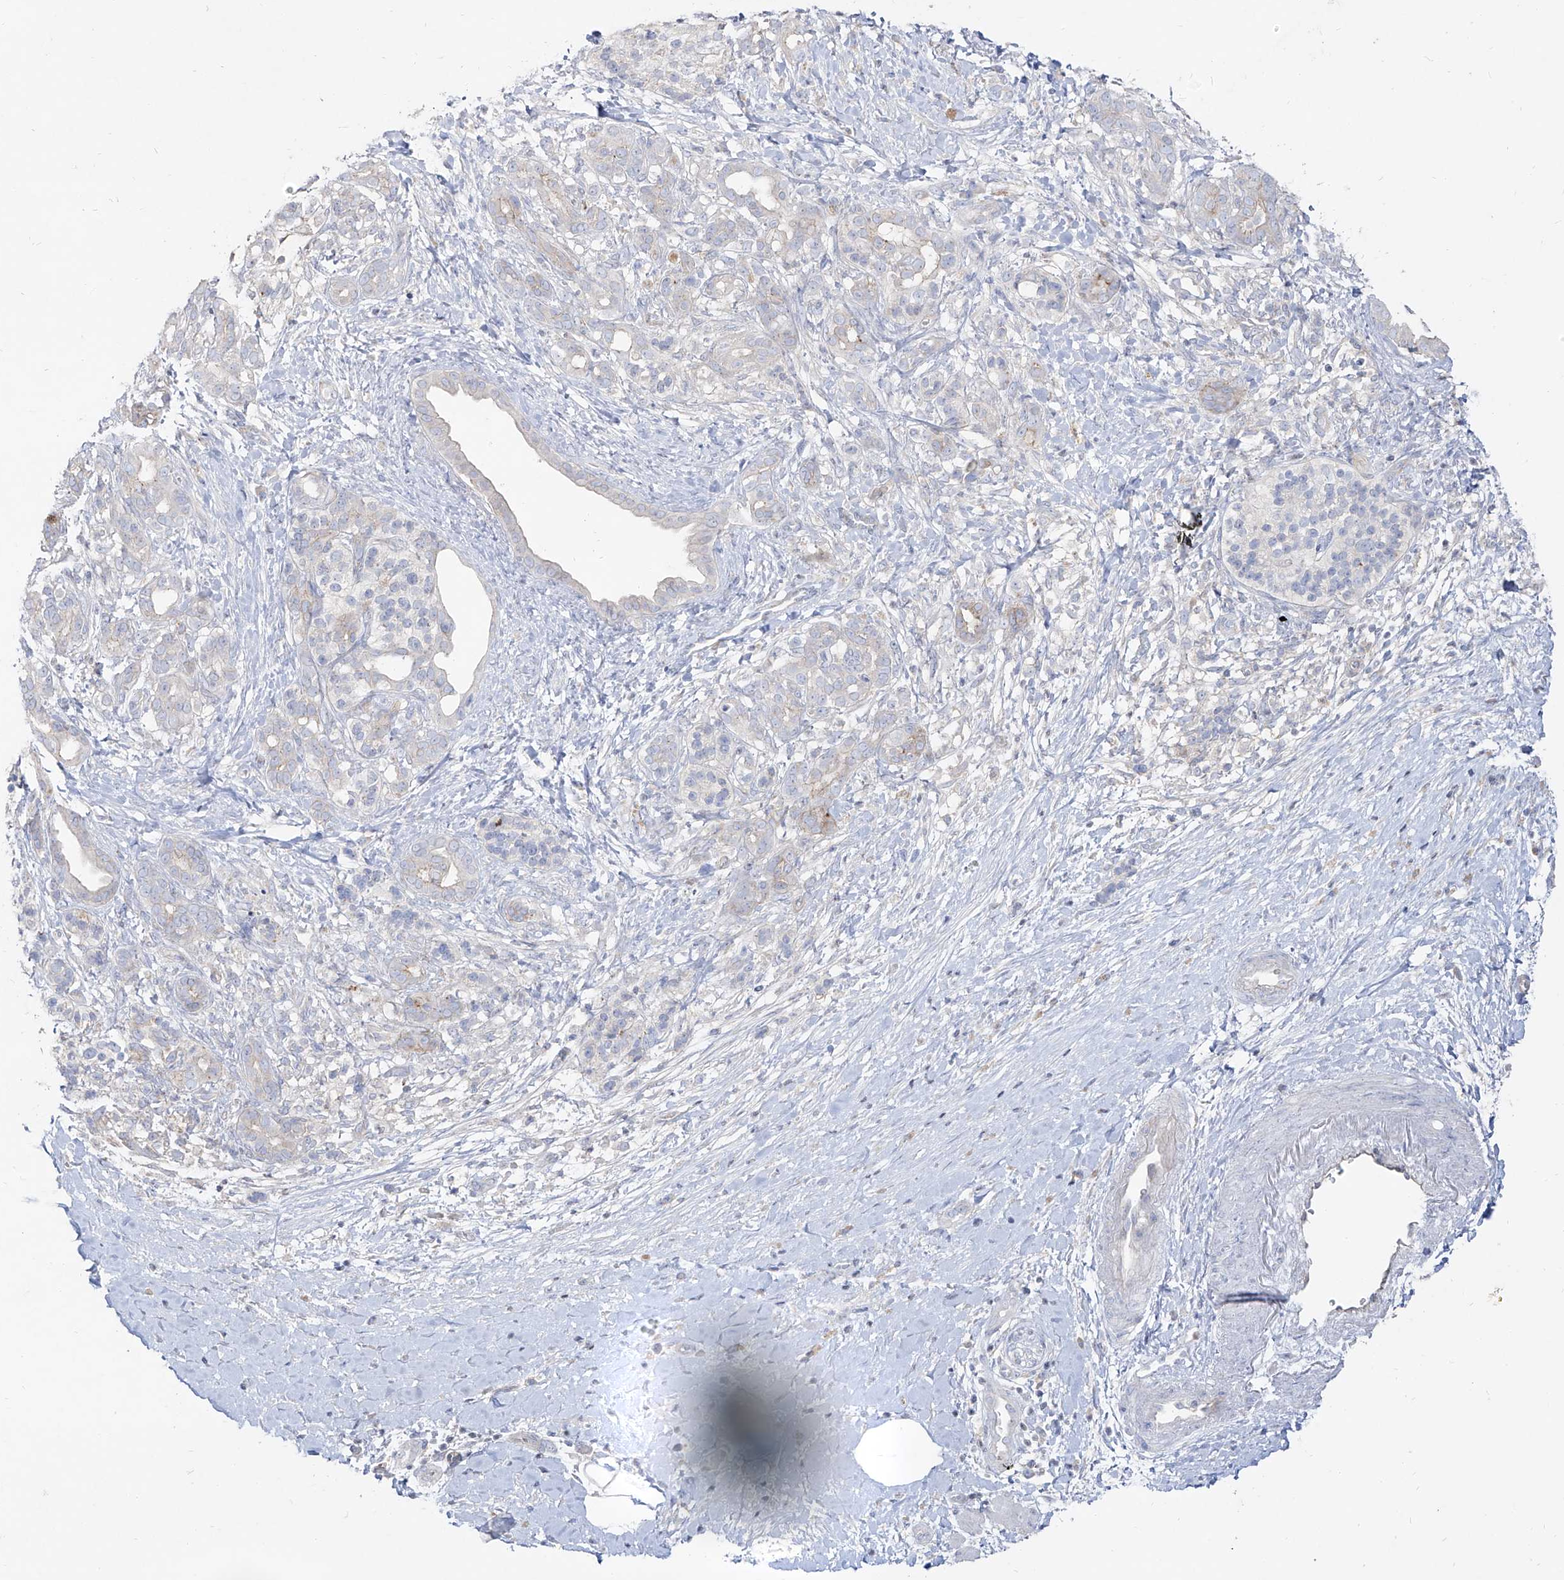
{"staining": {"intensity": "negative", "quantity": "none", "location": "none"}, "tissue": "pancreatic cancer", "cell_type": "Tumor cells", "image_type": "cancer", "snomed": [{"axis": "morphology", "description": "Adenocarcinoma, NOS"}, {"axis": "topography", "description": "Pancreas"}], "caption": "Tumor cells show no significant positivity in pancreatic cancer.", "gene": "RBFOX3", "patient": {"sex": "male", "age": 58}}